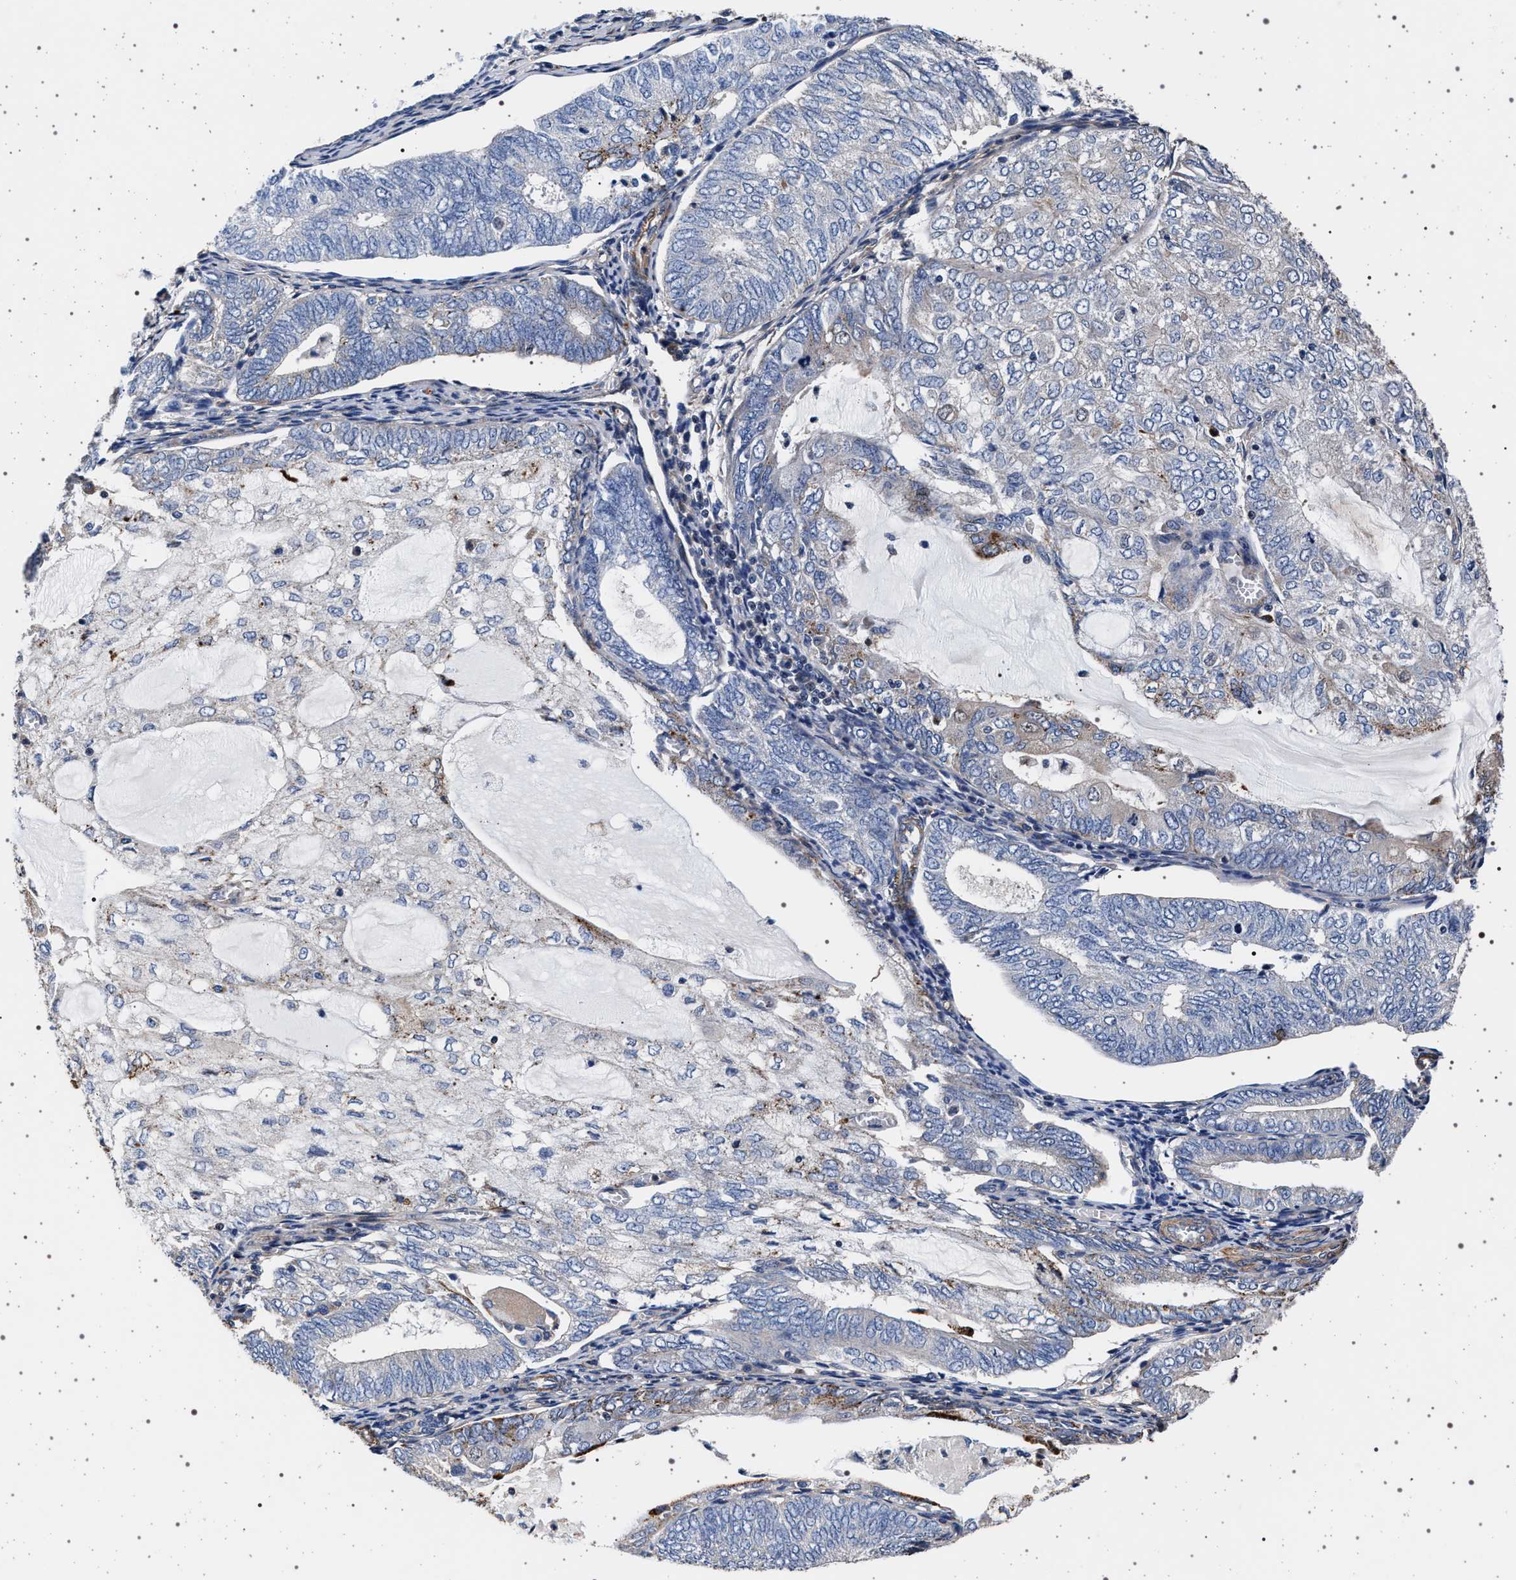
{"staining": {"intensity": "negative", "quantity": "none", "location": "none"}, "tissue": "endometrial cancer", "cell_type": "Tumor cells", "image_type": "cancer", "snomed": [{"axis": "morphology", "description": "Adenocarcinoma, NOS"}, {"axis": "topography", "description": "Endometrium"}], "caption": "A micrograph of endometrial cancer stained for a protein shows no brown staining in tumor cells.", "gene": "KCNK6", "patient": {"sex": "female", "age": 81}}